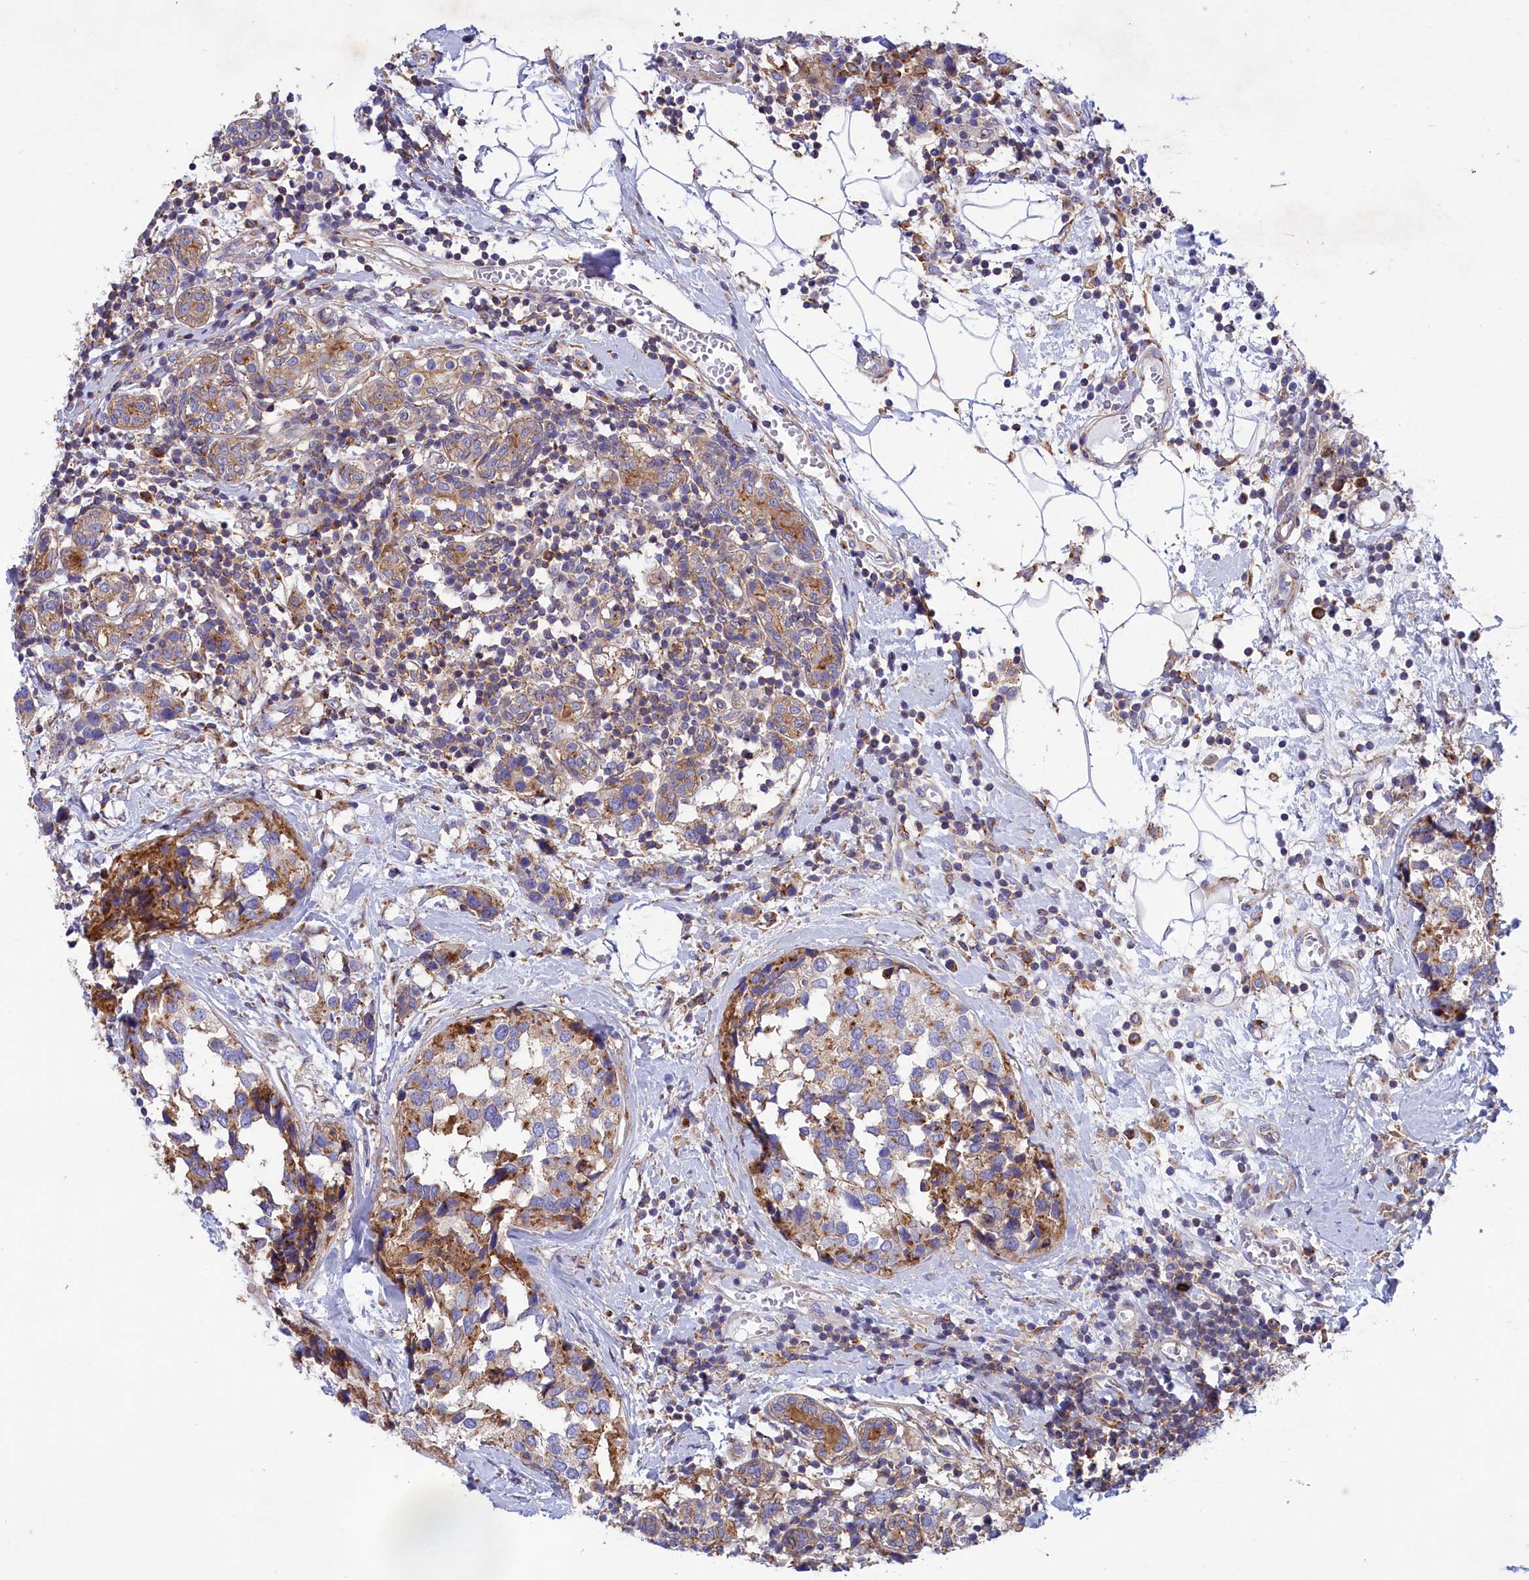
{"staining": {"intensity": "moderate", "quantity": ">75%", "location": "cytoplasmic/membranous"}, "tissue": "breast cancer", "cell_type": "Tumor cells", "image_type": "cancer", "snomed": [{"axis": "morphology", "description": "Lobular carcinoma"}, {"axis": "topography", "description": "Breast"}], "caption": "A brown stain shows moderate cytoplasmic/membranous positivity of a protein in human breast cancer (lobular carcinoma) tumor cells. (IHC, brightfield microscopy, high magnification).", "gene": "SCAMP4", "patient": {"sex": "female", "age": 59}}